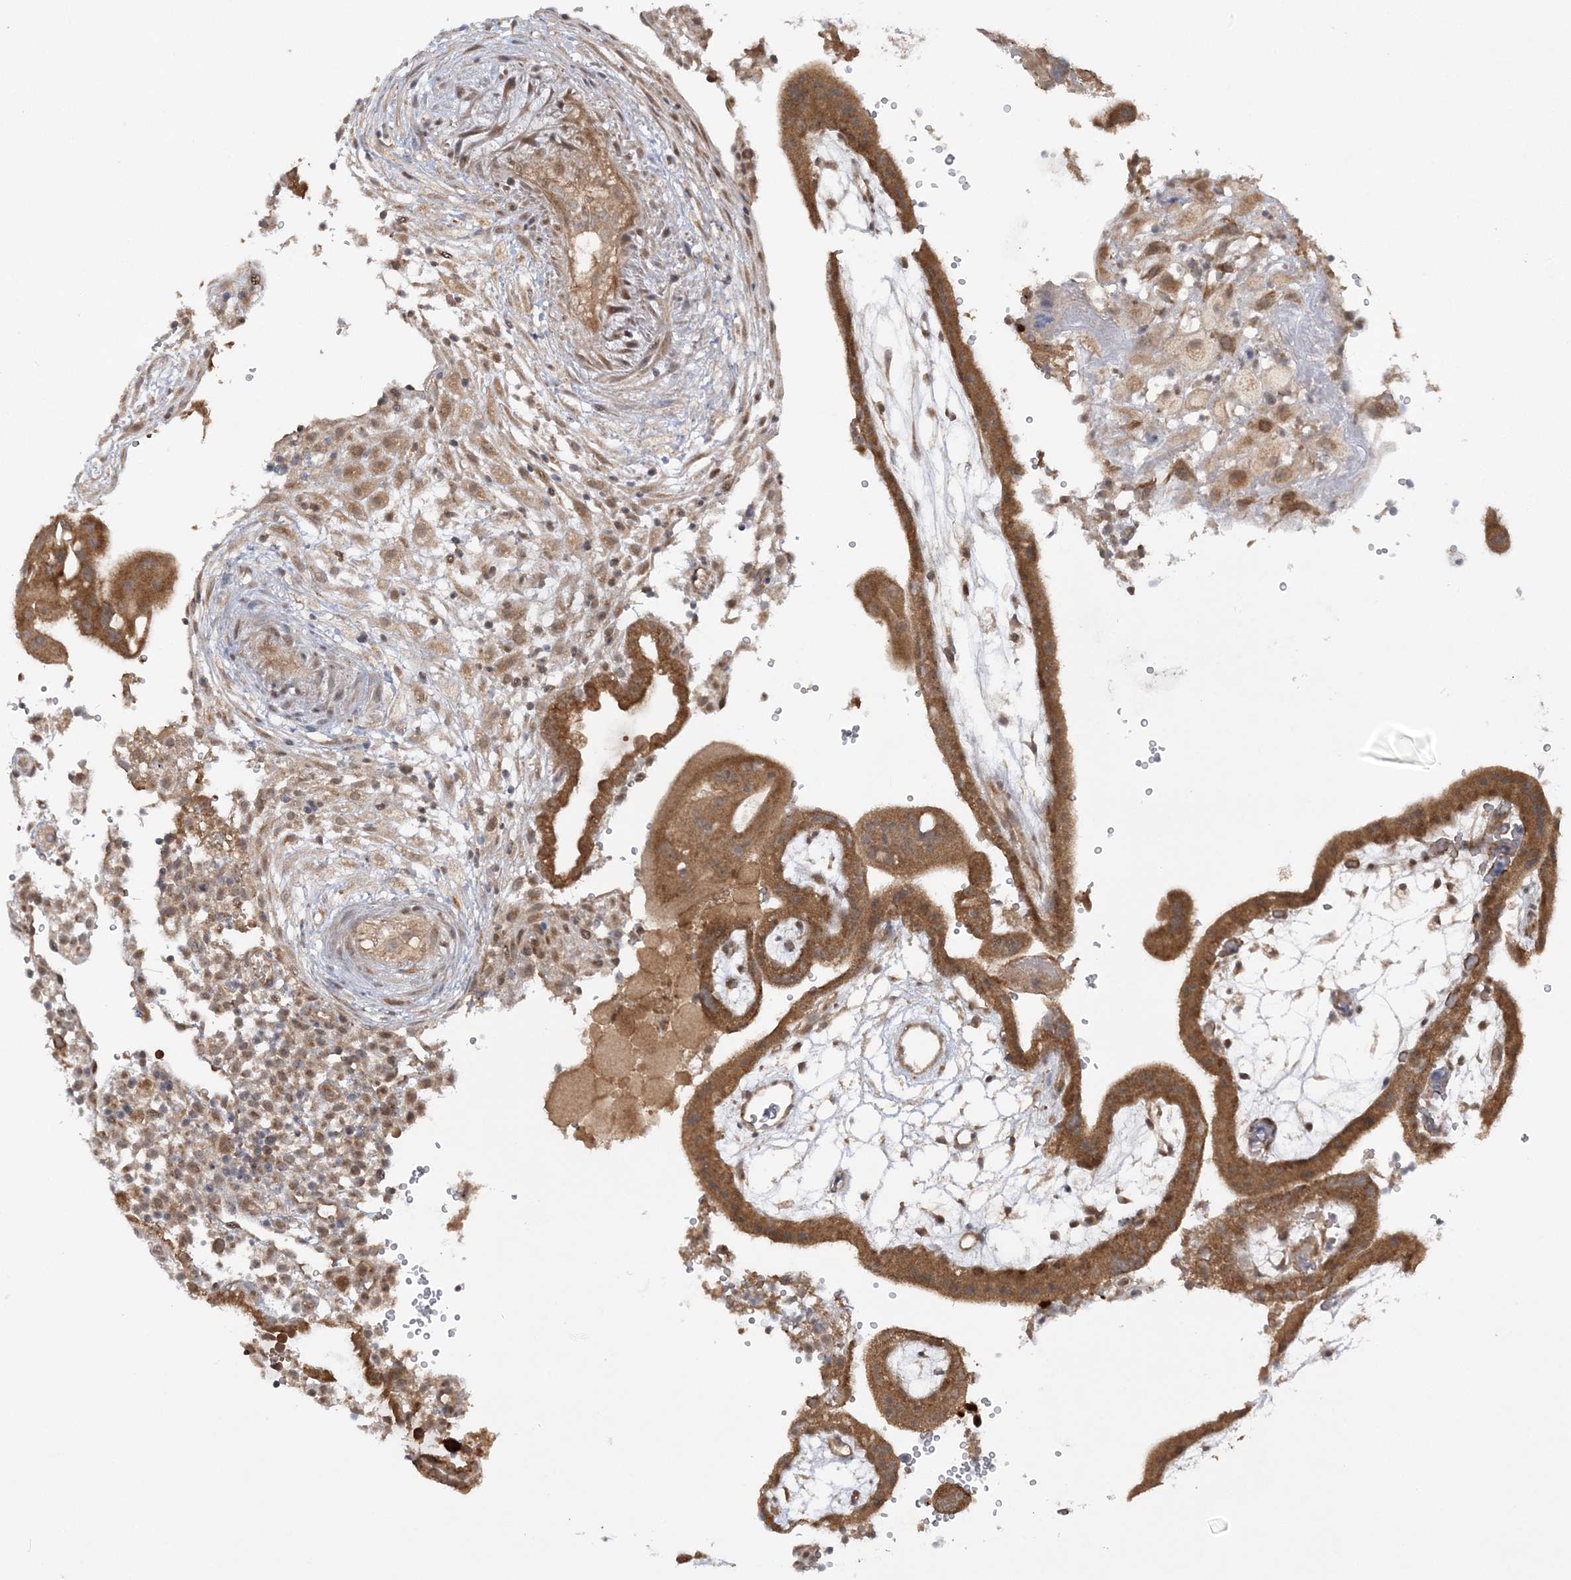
{"staining": {"intensity": "moderate", "quantity": ">75%", "location": "cytoplasmic/membranous"}, "tissue": "placenta", "cell_type": "Decidual cells", "image_type": "normal", "snomed": [{"axis": "morphology", "description": "Normal tissue, NOS"}, {"axis": "topography", "description": "Placenta"}], "caption": "Unremarkable placenta was stained to show a protein in brown. There is medium levels of moderate cytoplasmic/membranous expression in approximately >75% of decidual cells. The staining was performed using DAB (3,3'-diaminobenzidine) to visualize the protein expression in brown, while the nuclei were stained in blue with hematoxylin (Magnification: 20x).", "gene": "MMADHC", "patient": {"sex": "female", "age": 18}}